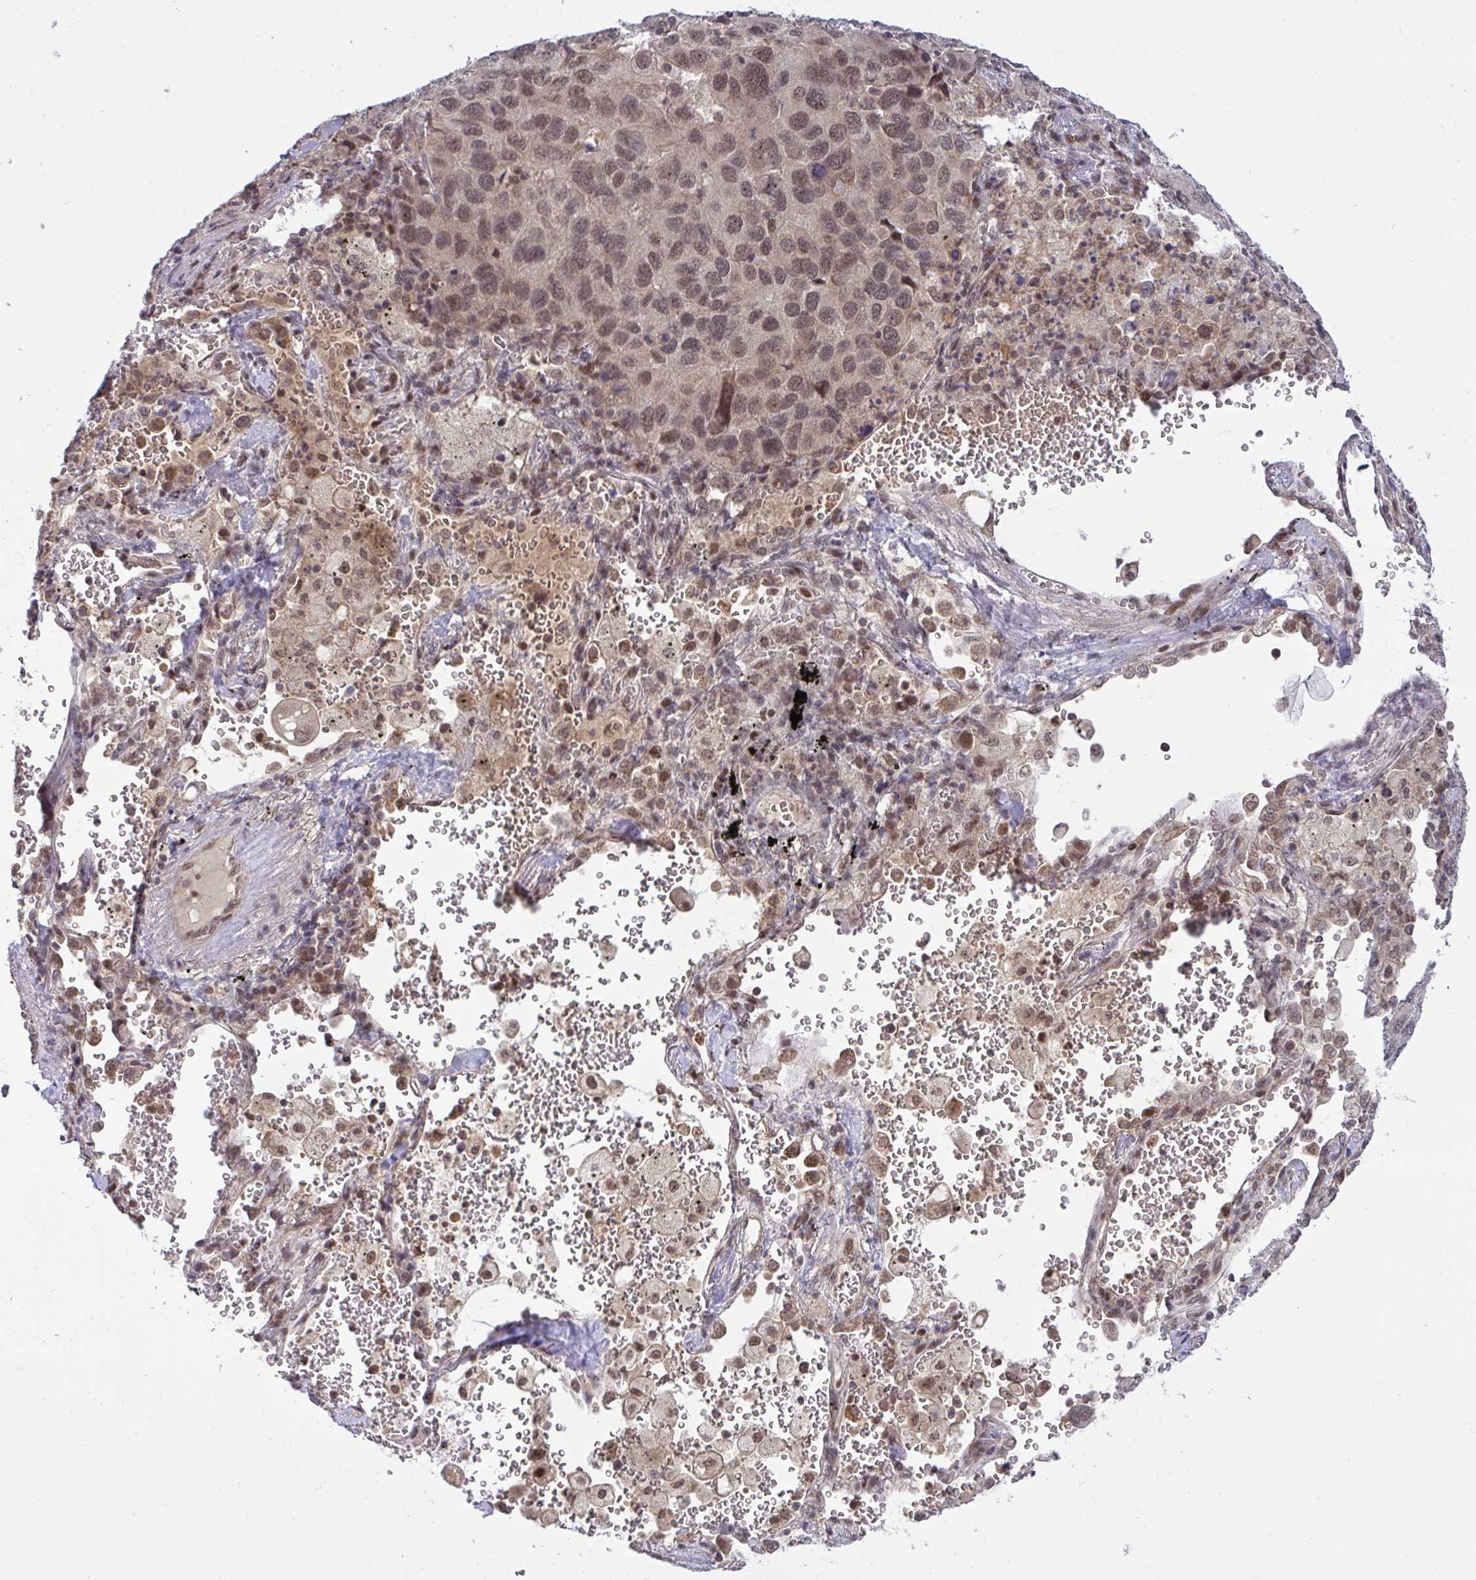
{"staining": {"intensity": "moderate", "quantity": ">75%", "location": "nuclear"}, "tissue": "lung cancer", "cell_type": "Tumor cells", "image_type": "cancer", "snomed": [{"axis": "morphology", "description": "Aneuploidy"}, {"axis": "morphology", "description": "Adenocarcinoma, NOS"}, {"axis": "topography", "description": "Lymph node"}, {"axis": "topography", "description": "Lung"}], "caption": "Lung cancer (adenocarcinoma) stained for a protein displays moderate nuclear positivity in tumor cells.", "gene": "KLF2", "patient": {"sex": "female", "age": 74}}